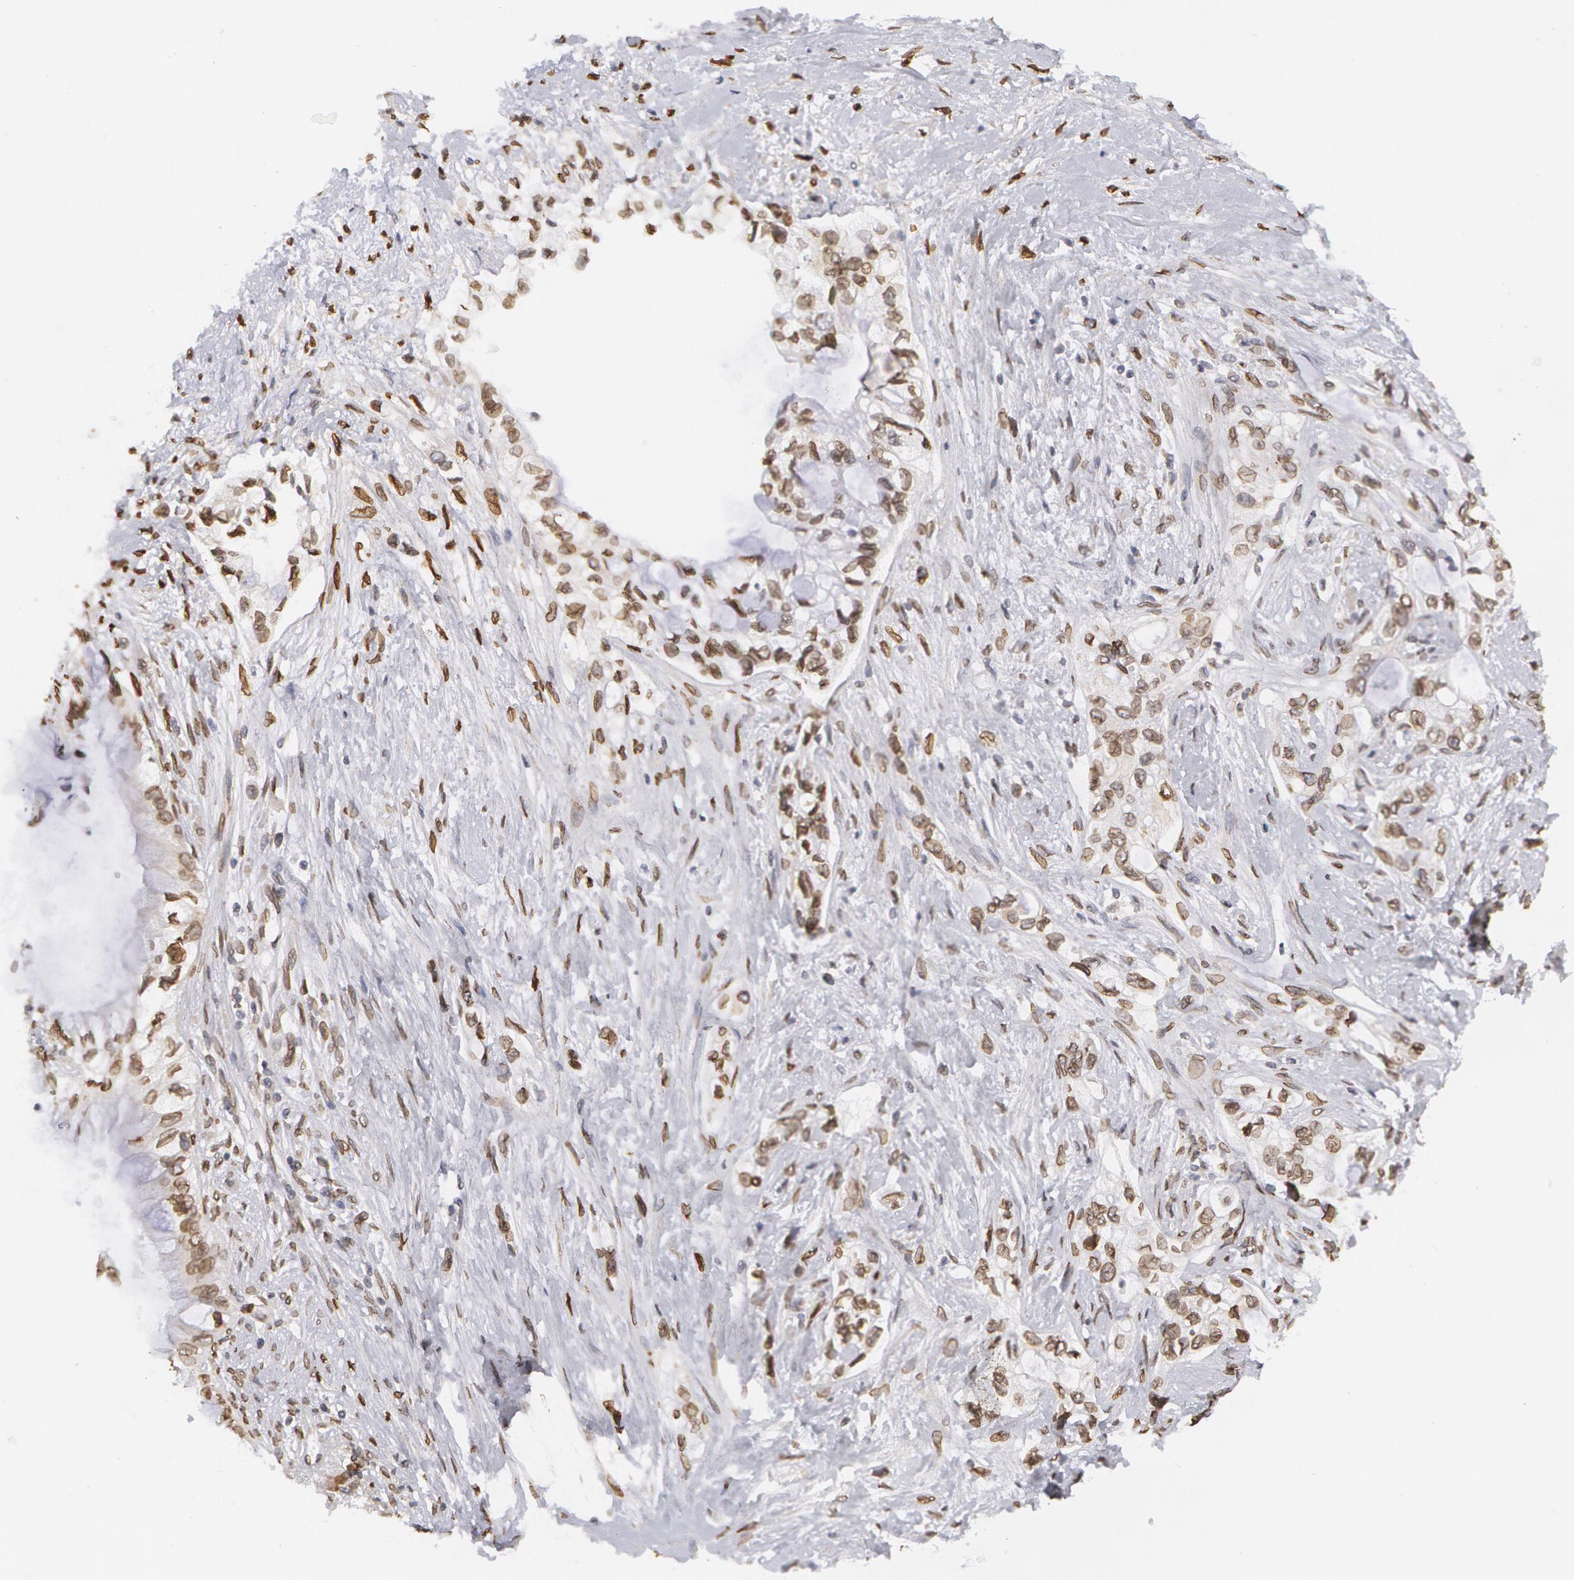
{"staining": {"intensity": "moderate", "quantity": ">75%", "location": "nuclear"}, "tissue": "pancreatic cancer", "cell_type": "Tumor cells", "image_type": "cancer", "snomed": [{"axis": "morphology", "description": "Adenocarcinoma, NOS"}, {"axis": "topography", "description": "Pancreas"}], "caption": "IHC micrograph of neoplastic tissue: pancreatic cancer (adenocarcinoma) stained using immunohistochemistry (IHC) shows medium levels of moderate protein expression localized specifically in the nuclear of tumor cells, appearing as a nuclear brown color.", "gene": "EMD", "patient": {"sex": "female", "age": 70}}